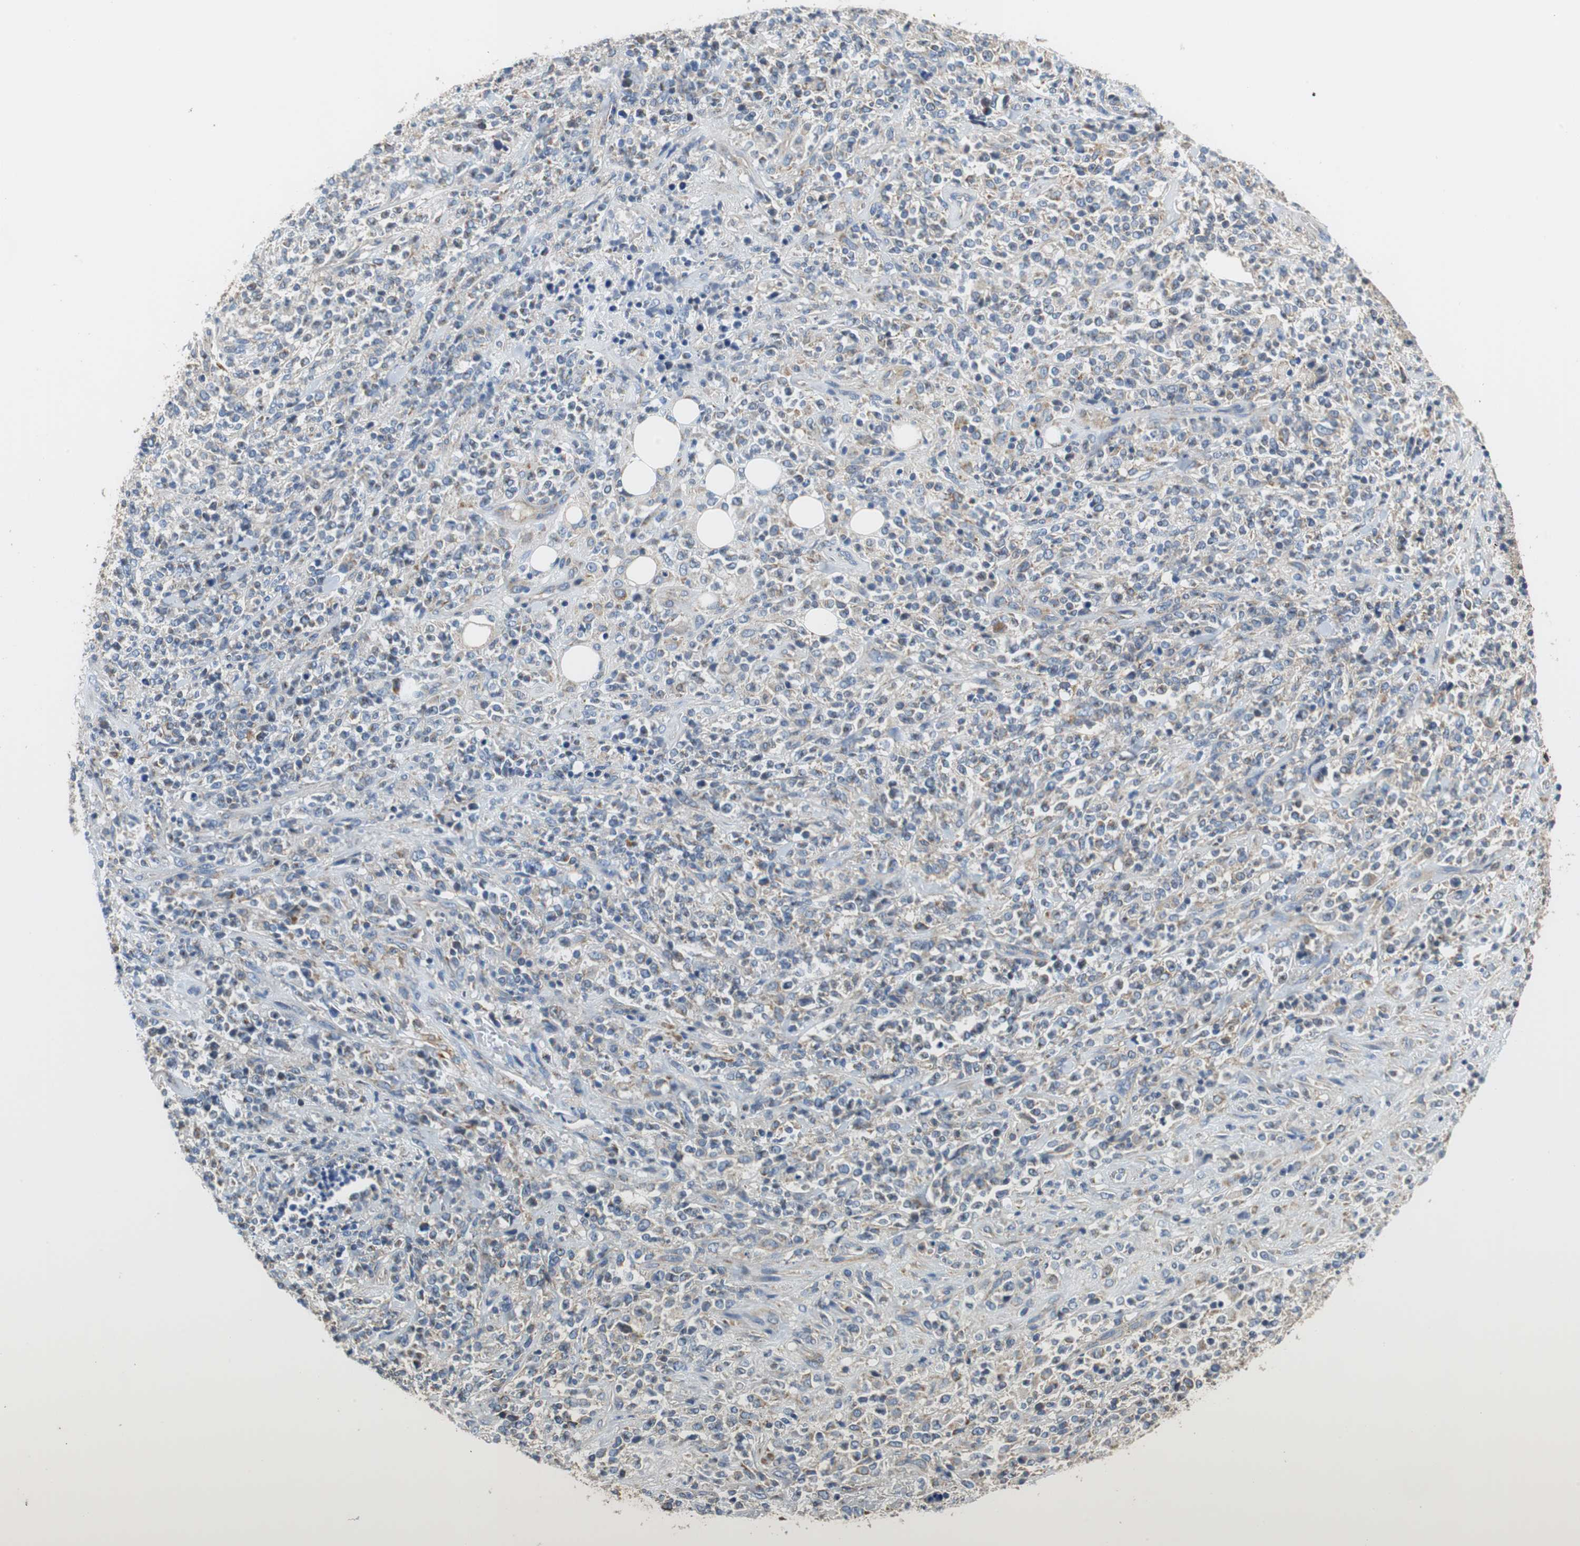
{"staining": {"intensity": "weak", "quantity": "25%-75%", "location": "cytoplasmic/membranous"}, "tissue": "lymphoma", "cell_type": "Tumor cells", "image_type": "cancer", "snomed": [{"axis": "morphology", "description": "Malignant lymphoma, non-Hodgkin's type, High grade"}, {"axis": "topography", "description": "Soft tissue"}], "caption": "Immunohistochemistry (IHC) photomicrograph of neoplastic tissue: lymphoma stained using immunohistochemistry shows low levels of weak protein expression localized specifically in the cytoplasmic/membranous of tumor cells, appearing as a cytoplasmic/membranous brown color.", "gene": "GSTK1", "patient": {"sex": "male", "age": 18}}